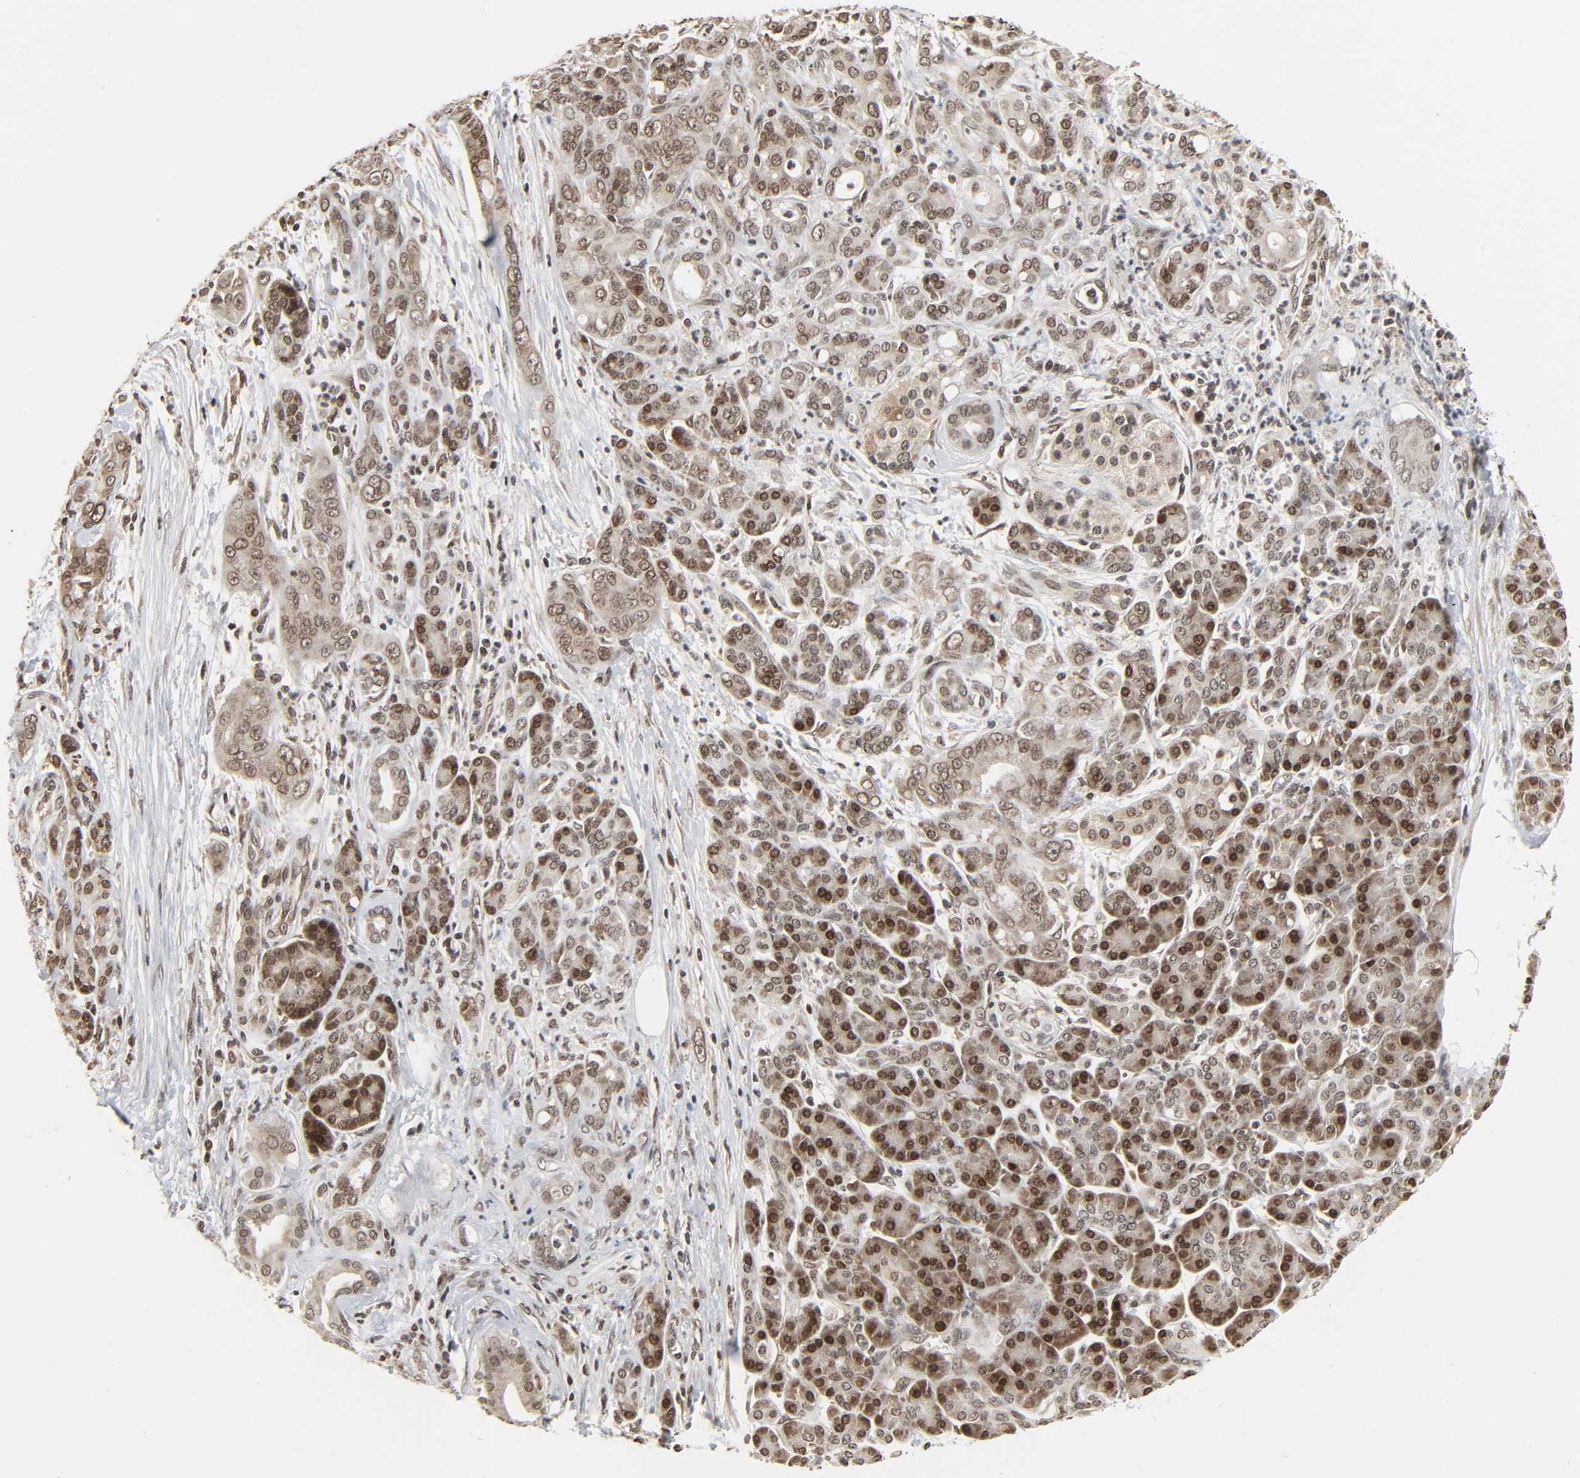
{"staining": {"intensity": "weak", "quantity": "25%-75%", "location": "cytoplasmic/membranous,nuclear"}, "tissue": "pancreatic cancer", "cell_type": "Tumor cells", "image_type": "cancer", "snomed": [{"axis": "morphology", "description": "Adenocarcinoma, NOS"}, {"axis": "topography", "description": "Pancreas"}], "caption": "DAB (3,3'-diaminobenzidine) immunohistochemical staining of pancreatic cancer demonstrates weak cytoplasmic/membranous and nuclear protein expression in about 25%-75% of tumor cells.", "gene": "XRCC1", "patient": {"sex": "male", "age": 59}}